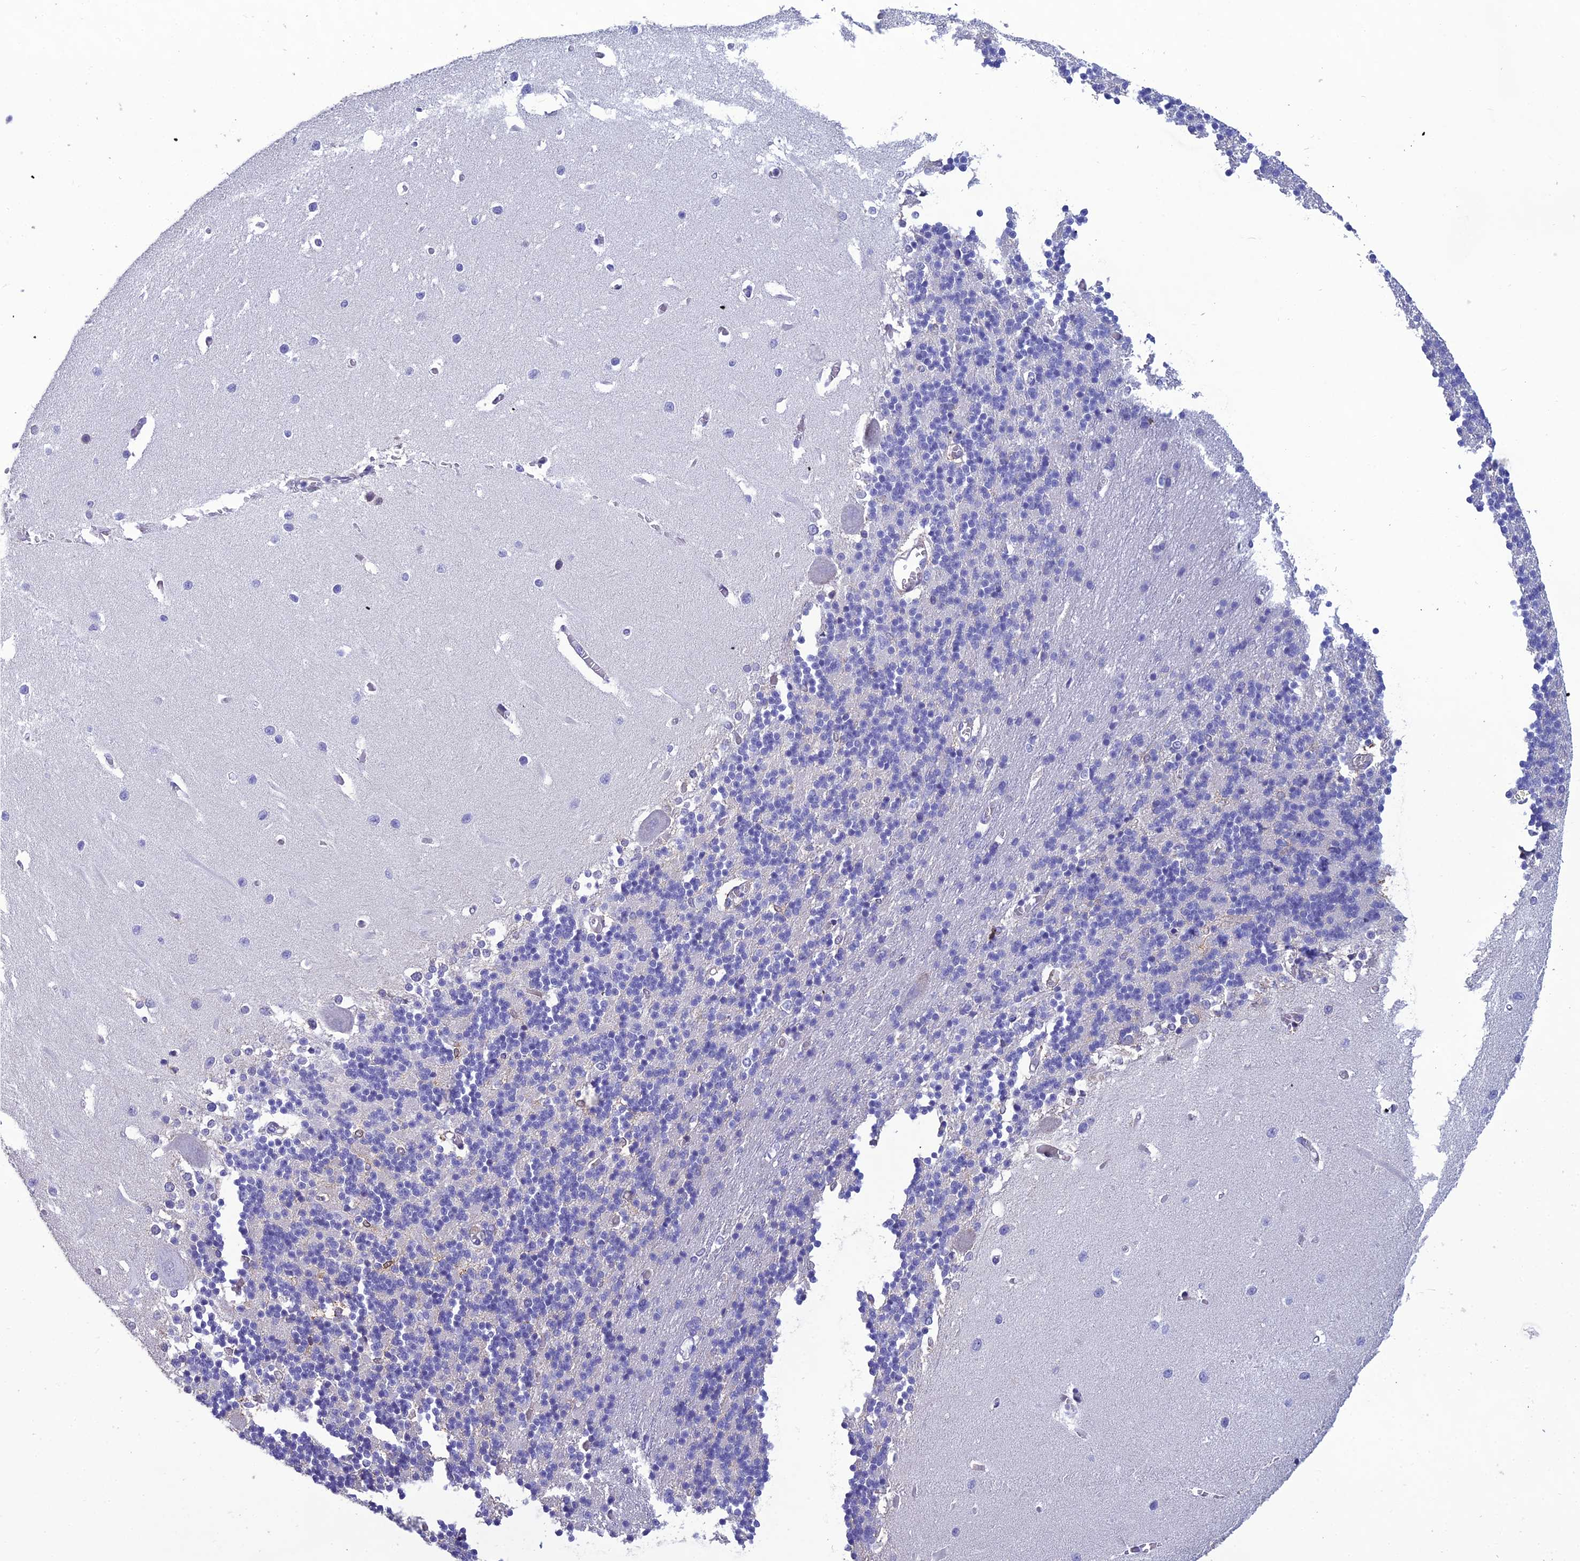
{"staining": {"intensity": "negative", "quantity": "none", "location": "none"}, "tissue": "cerebellum", "cell_type": "Cells in granular layer", "image_type": "normal", "snomed": [{"axis": "morphology", "description": "Normal tissue, NOS"}, {"axis": "topography", "description": "Cerebellum"}], "caption": "The immunohistochemistry (IHC) photomicrograph has no significant staining in cells in granular layer of cerebellum.", "gene": "OR56B1", "patient": {"sex": "male", "age": 37}}